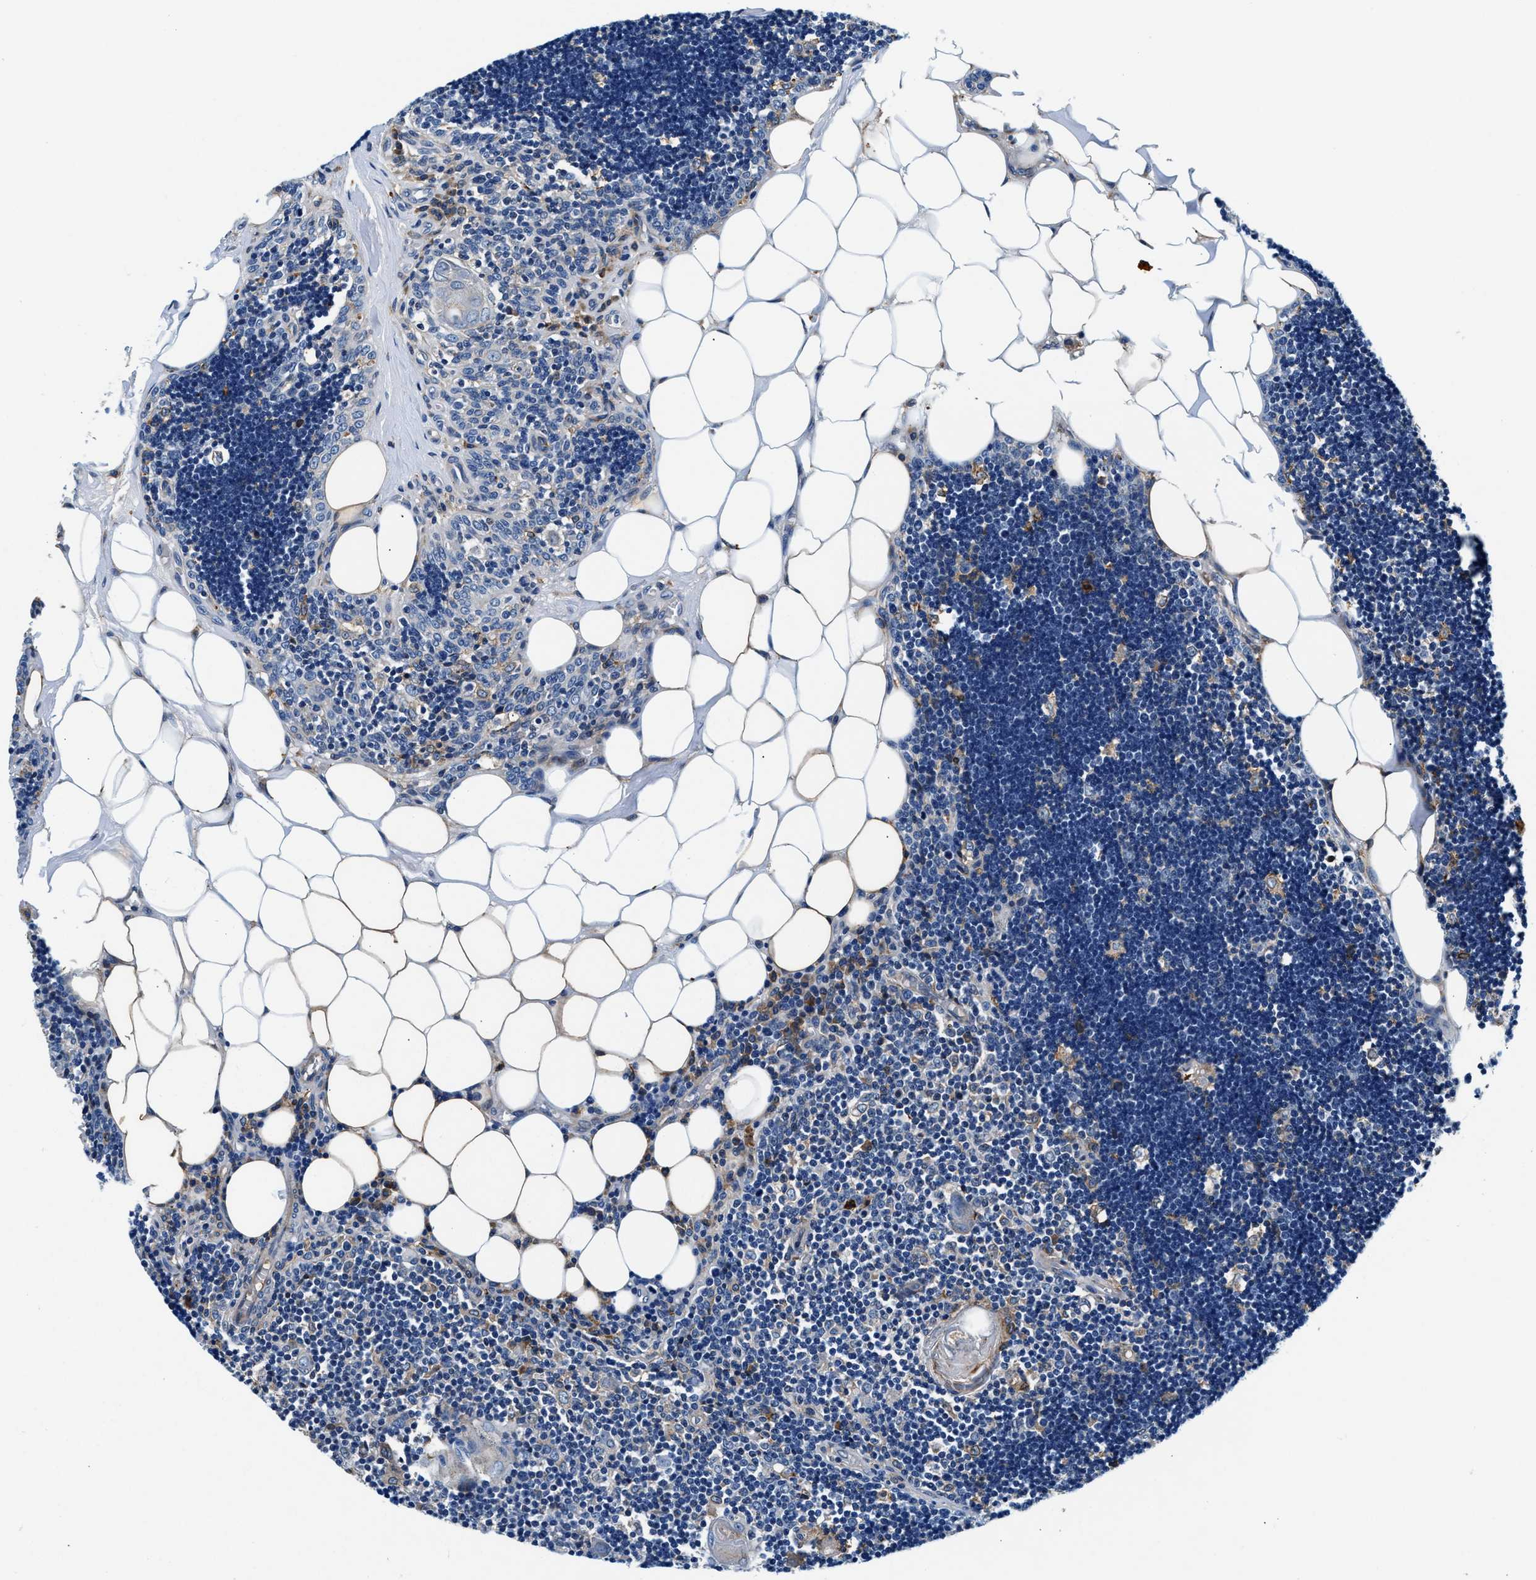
{"staining": {"intensity": "negative", "quantity": "none", "location": "none"}, "tissue": "lymph node", "cell_type": "Germinal center cells", "image_type": "normal", "snomed": [{"axis": "morphology", "description": "Normal tissue, NOS"}, {"axis": "topography", "description": "Lymph node"}], "caption": "The micrograph exhibits no staining of germinal center cells in benign lymph node. (DAB IHC with hematoxylin counter stain).", "gene": "SLFN11", "patient": {"sex": "male", "age": 33}}